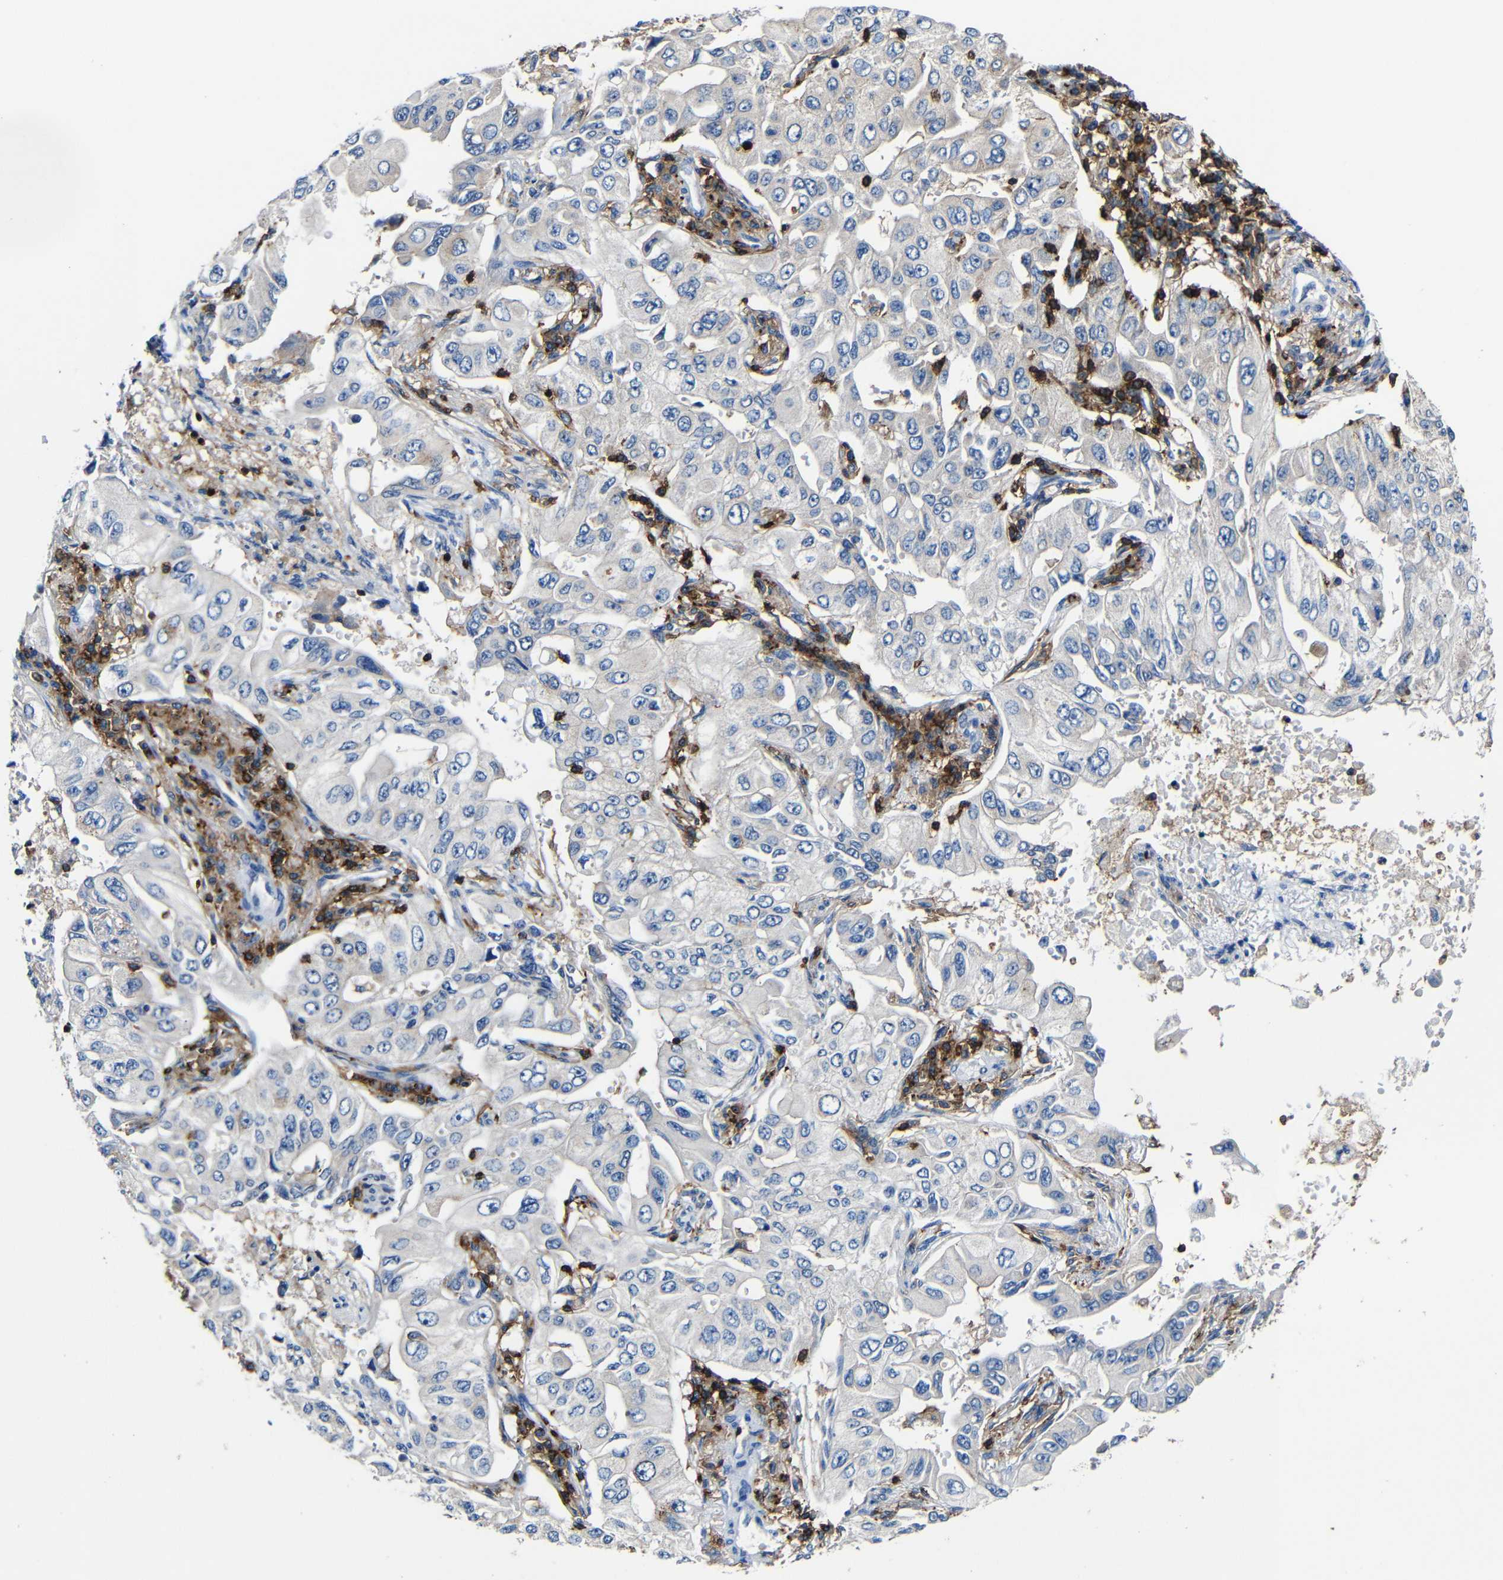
{"staining": {"intensity": "negative", "quantity": "none", "location": "none"}, "tissue": "lung cancer", "cell_type": "Tumor cells", "image_type": "cancer", "snomed": [{"axis": "morphology", "description": "Adenocarcinoma, NOS"}, {"axis": "topography", "description": "Lung"}], "caption": "A photomicrograph of human adenocarcinoma (lung) is negative for staining in tumor cells. The staining was performed using DAB (3,3'-diaminobenzidine) to visualize the protein expression in brown, while the nuclei were stained in blue with hematoxylin (Magnification: 20x).", "gene": "P2RY12", "patient": {"sex": "male", "age": 84}}